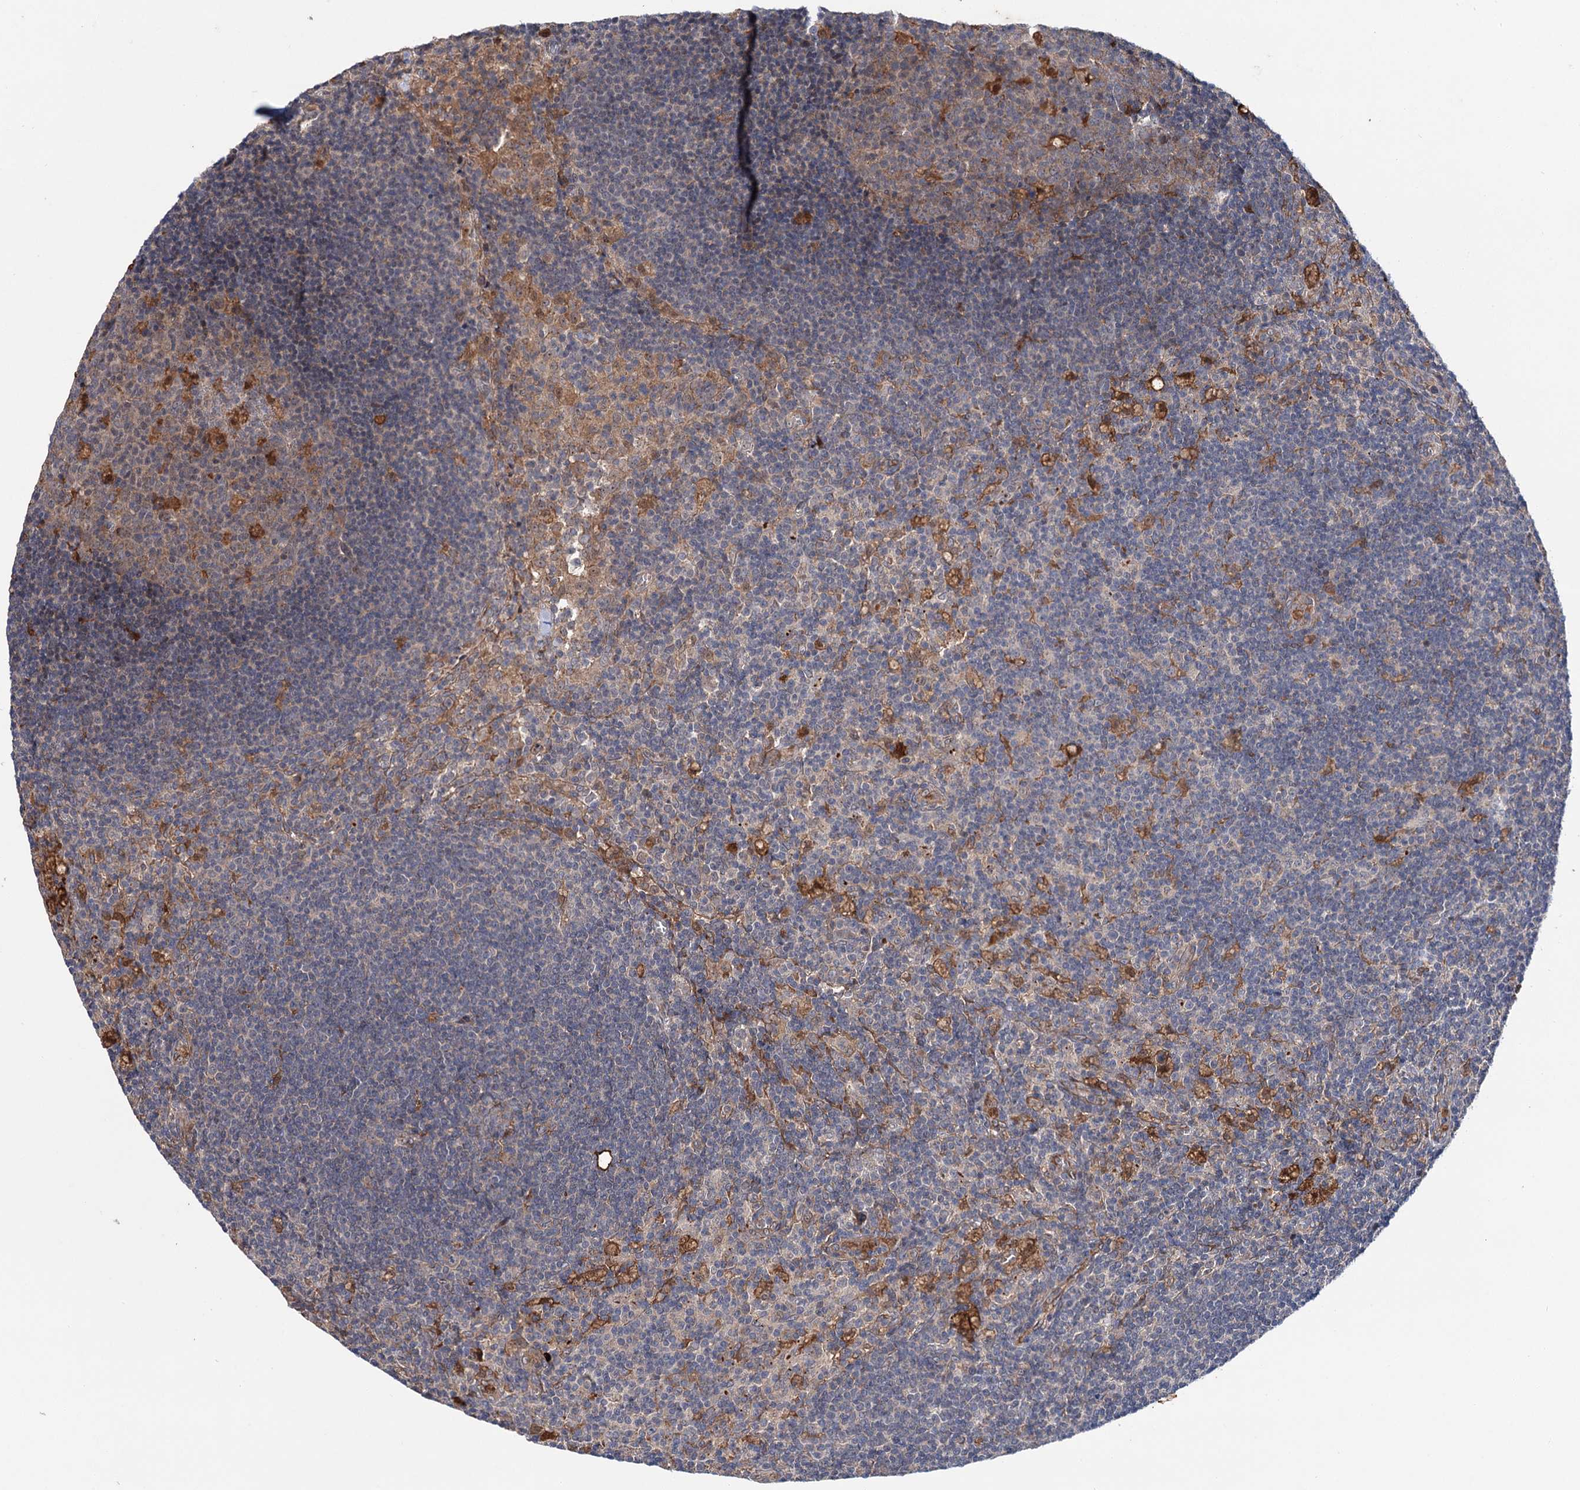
{"staining": {"intensity": "weak", "quantity": "25%-75%", "location": "cytoplasmic/membranous"}, "tissue": "lymph node", "cell_type": "Germinal center cells", "image_type": "normal", "snomed": [{"axis": "morphology", "description": "Normal tissue, NOS"}, {"axis": "topography", "description": "Lymph node"}], "caption": "Germinal center cells reveal low levels of weak cytoplasmic/membranous staining in about 25%-75% of cells in normal lymph node. The protein of interest is stained brown, and the nuclei are stained in blue (DAB (3,3'-diaminobenzidine) IHC with brightfield microscopy, high magnification).", "gene": "PTPN3", "patient": {"sex": "male", "age": 69}}